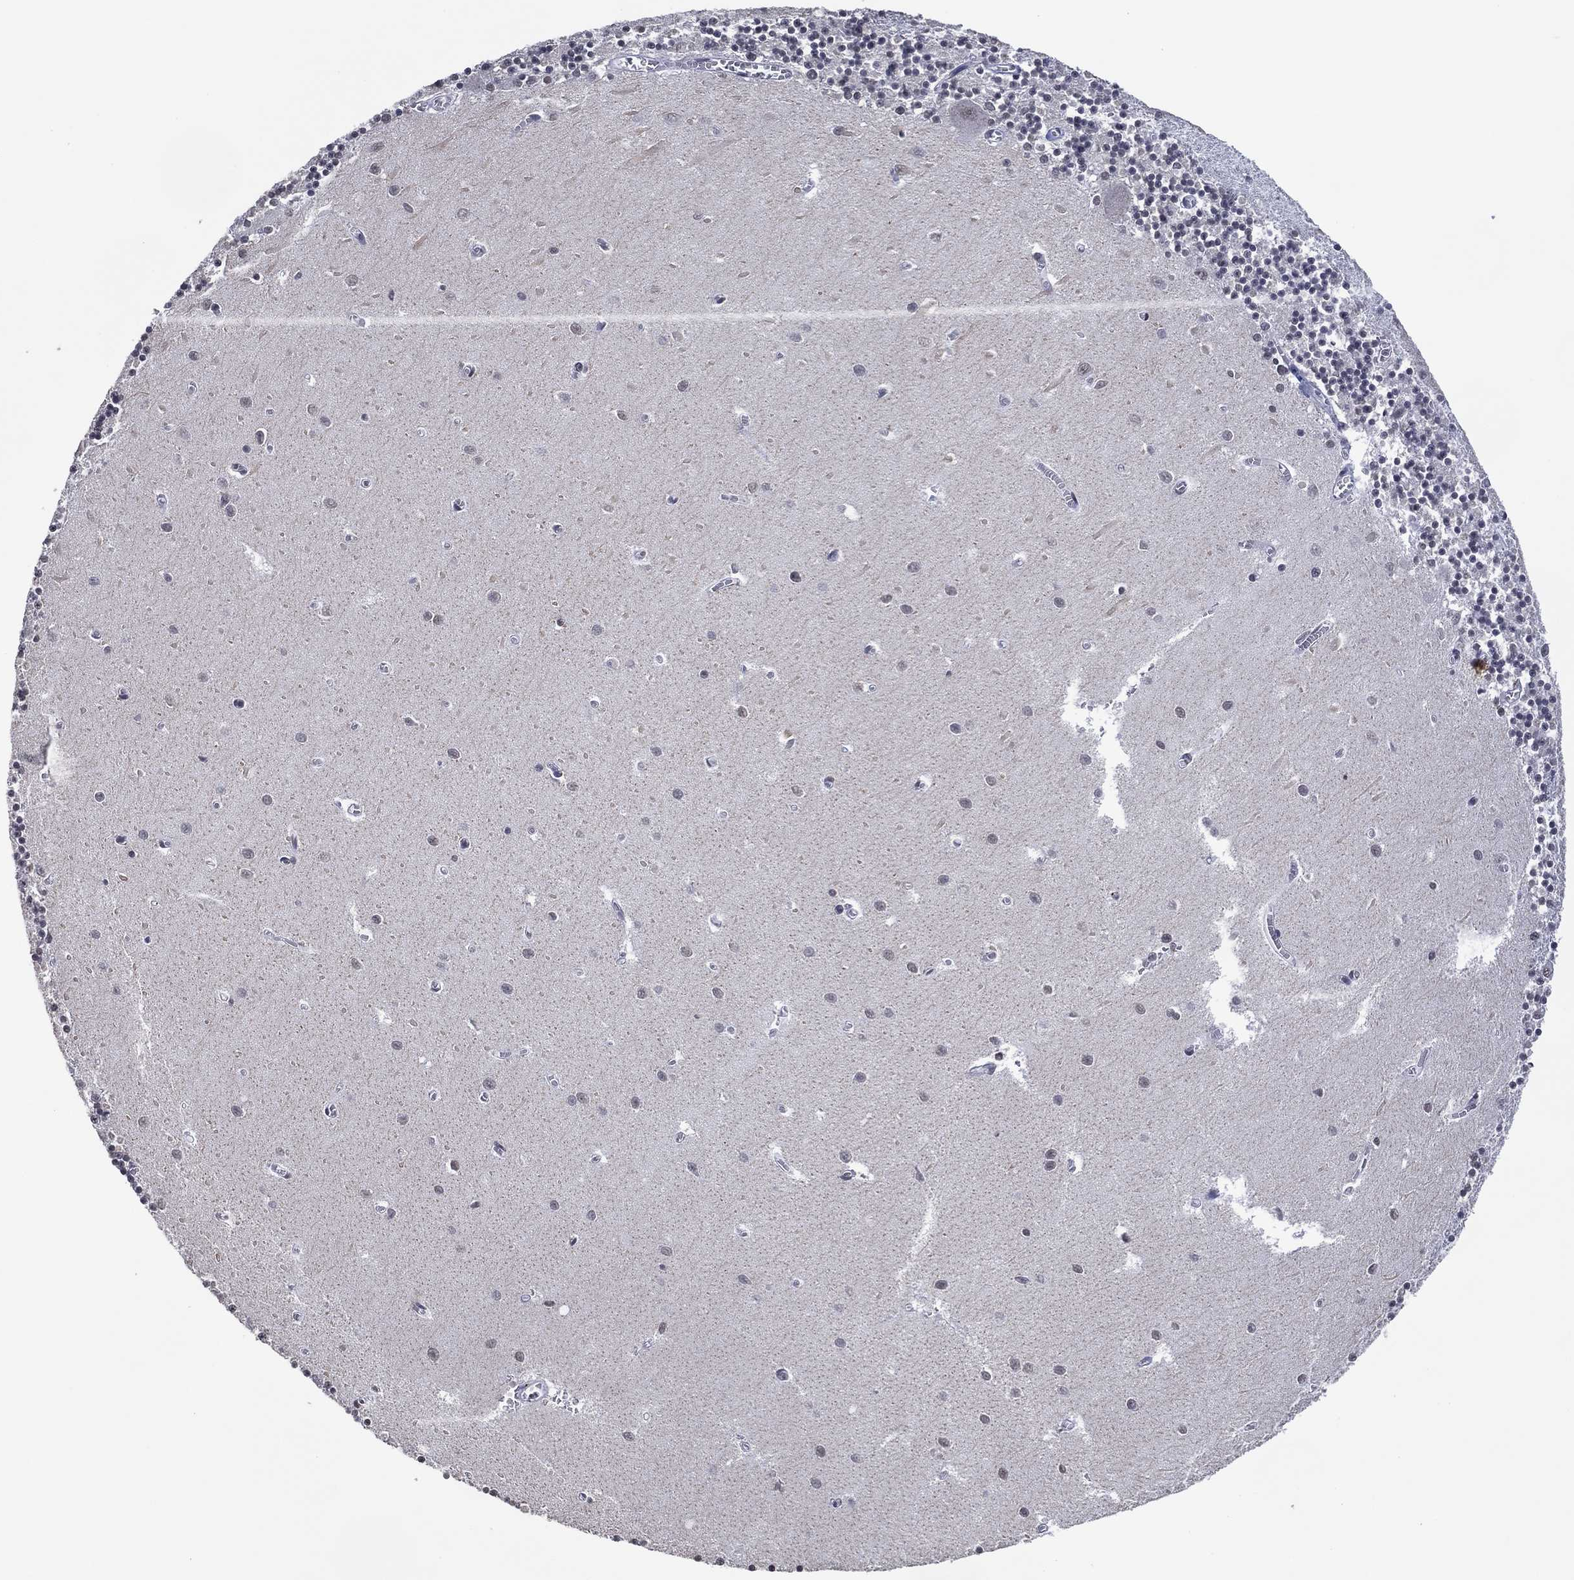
{"staining": {"intensity": "negative", "quantity": "none", "location": "none"}, "tissue": "cerebellum", "cell_type": "Cells in granular layer", "image_type": "normal", "snomed": [{"axis": "morphology", "description": "Normal tissue, NOS"}, {"axis": "topography", "description": "Cerebellum"}], "caption": "Benign cerebellum was stained to show a protein in brown. There is no significant staining in cells in granular layer.", "gene": "EHMT1", "patient": {"sex": "female", "age": 64}}